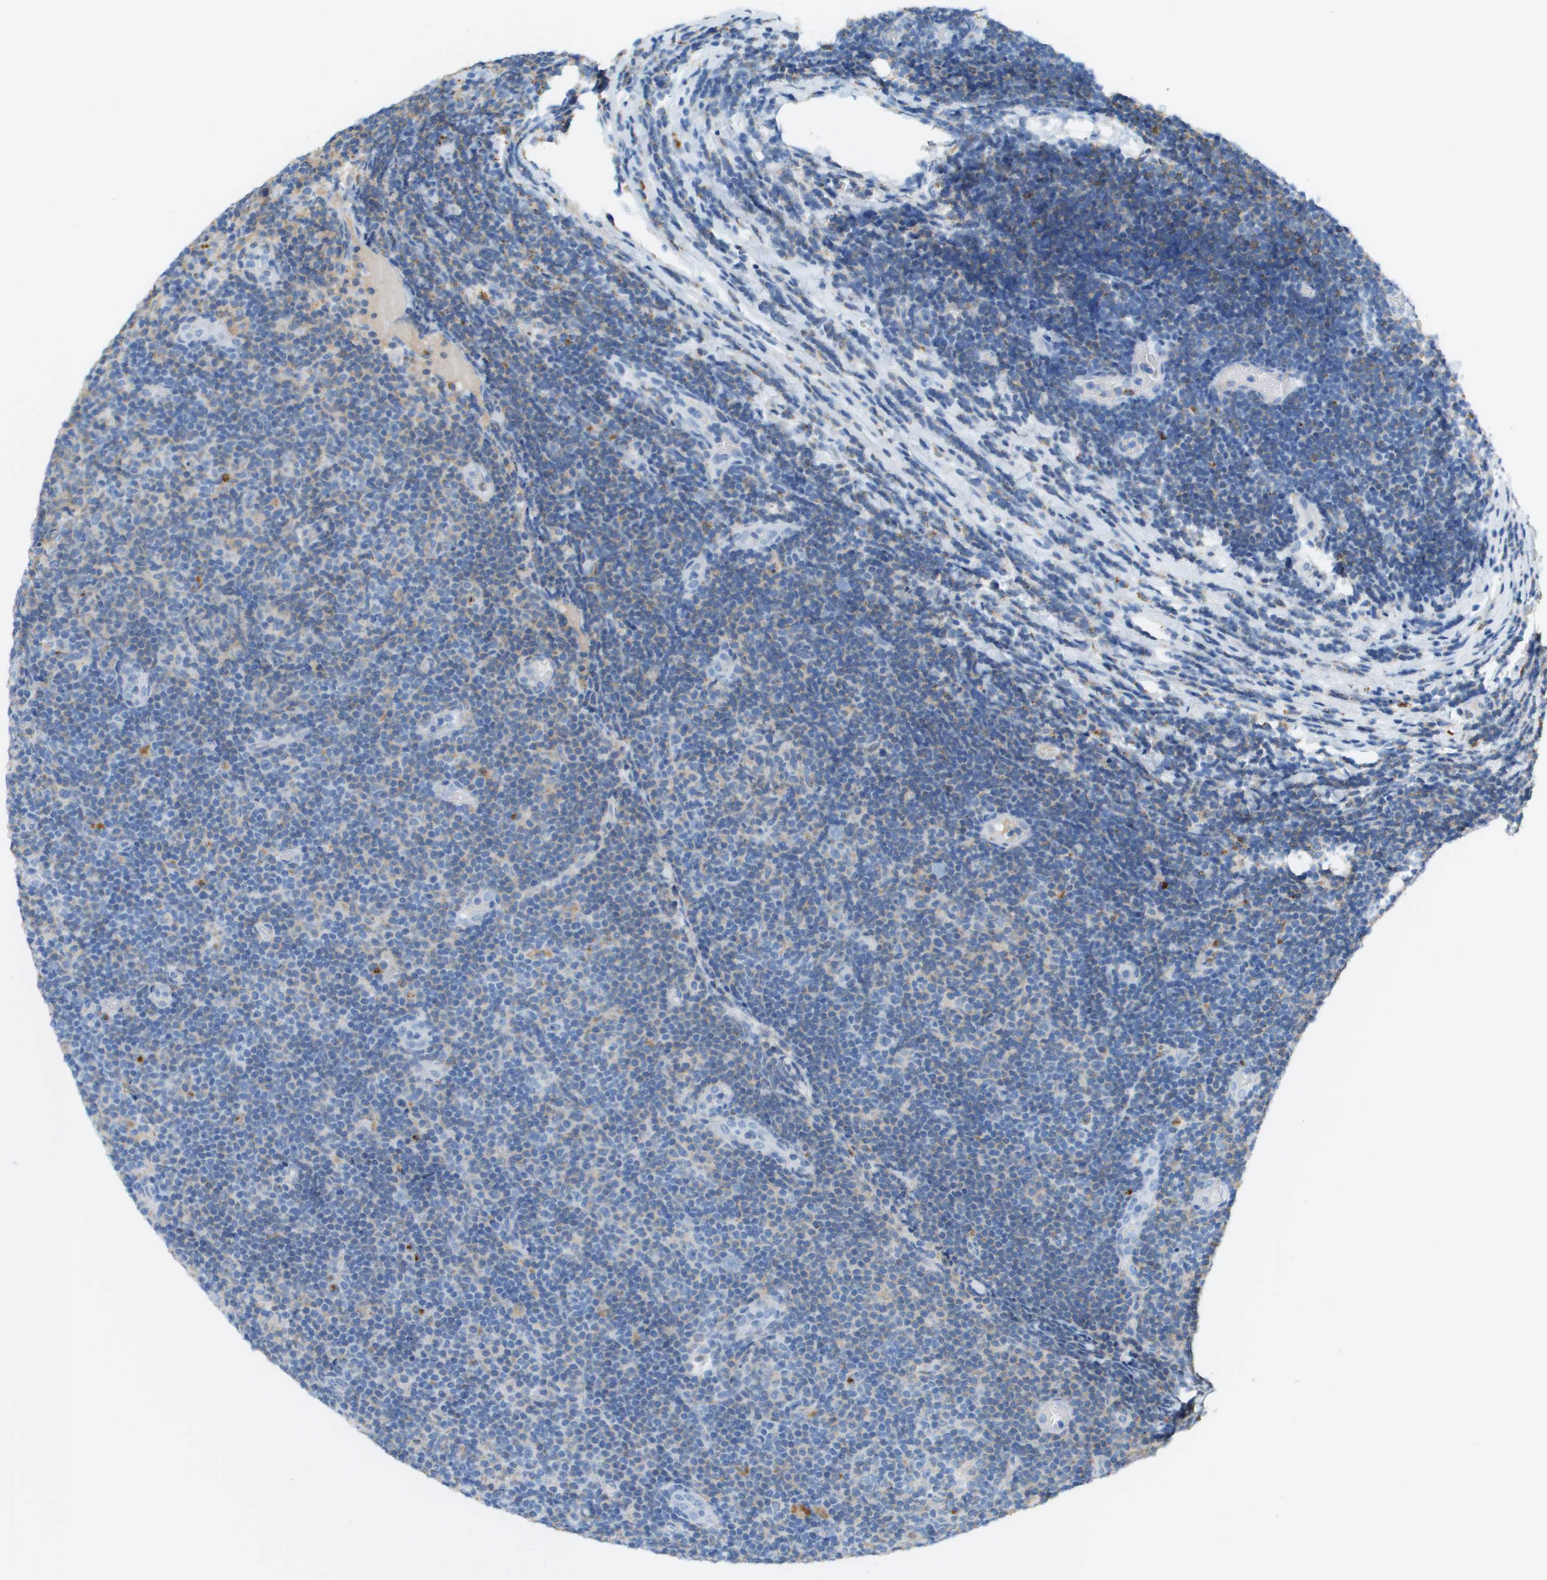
{"staining": {"intensity": "weak", "quantity": "25%-75%", "location": "cytoplasmic/membranous"}, "tissue": "lymphoma", "cell_type": "Tumor cells", "image_type": "cancer", "snomed": [{"axis": "morphology", "description": "Malignant lymphoma, non-Hodgkin's type, Low grade"}, {"axis": "topography", "description": "Lymph node"}], "caption": "A high-resolution histopathology image shows immunohistochemistry (IHC) staining of low-grade malignant lymphoma, non-Hodgkin's type, which shows weak cytoplasmic/membranous positivity in approximately 25%-75% of tumor cells.", "gene": "ZBTB43", "patient": {"sex": "male", "age": 83}}